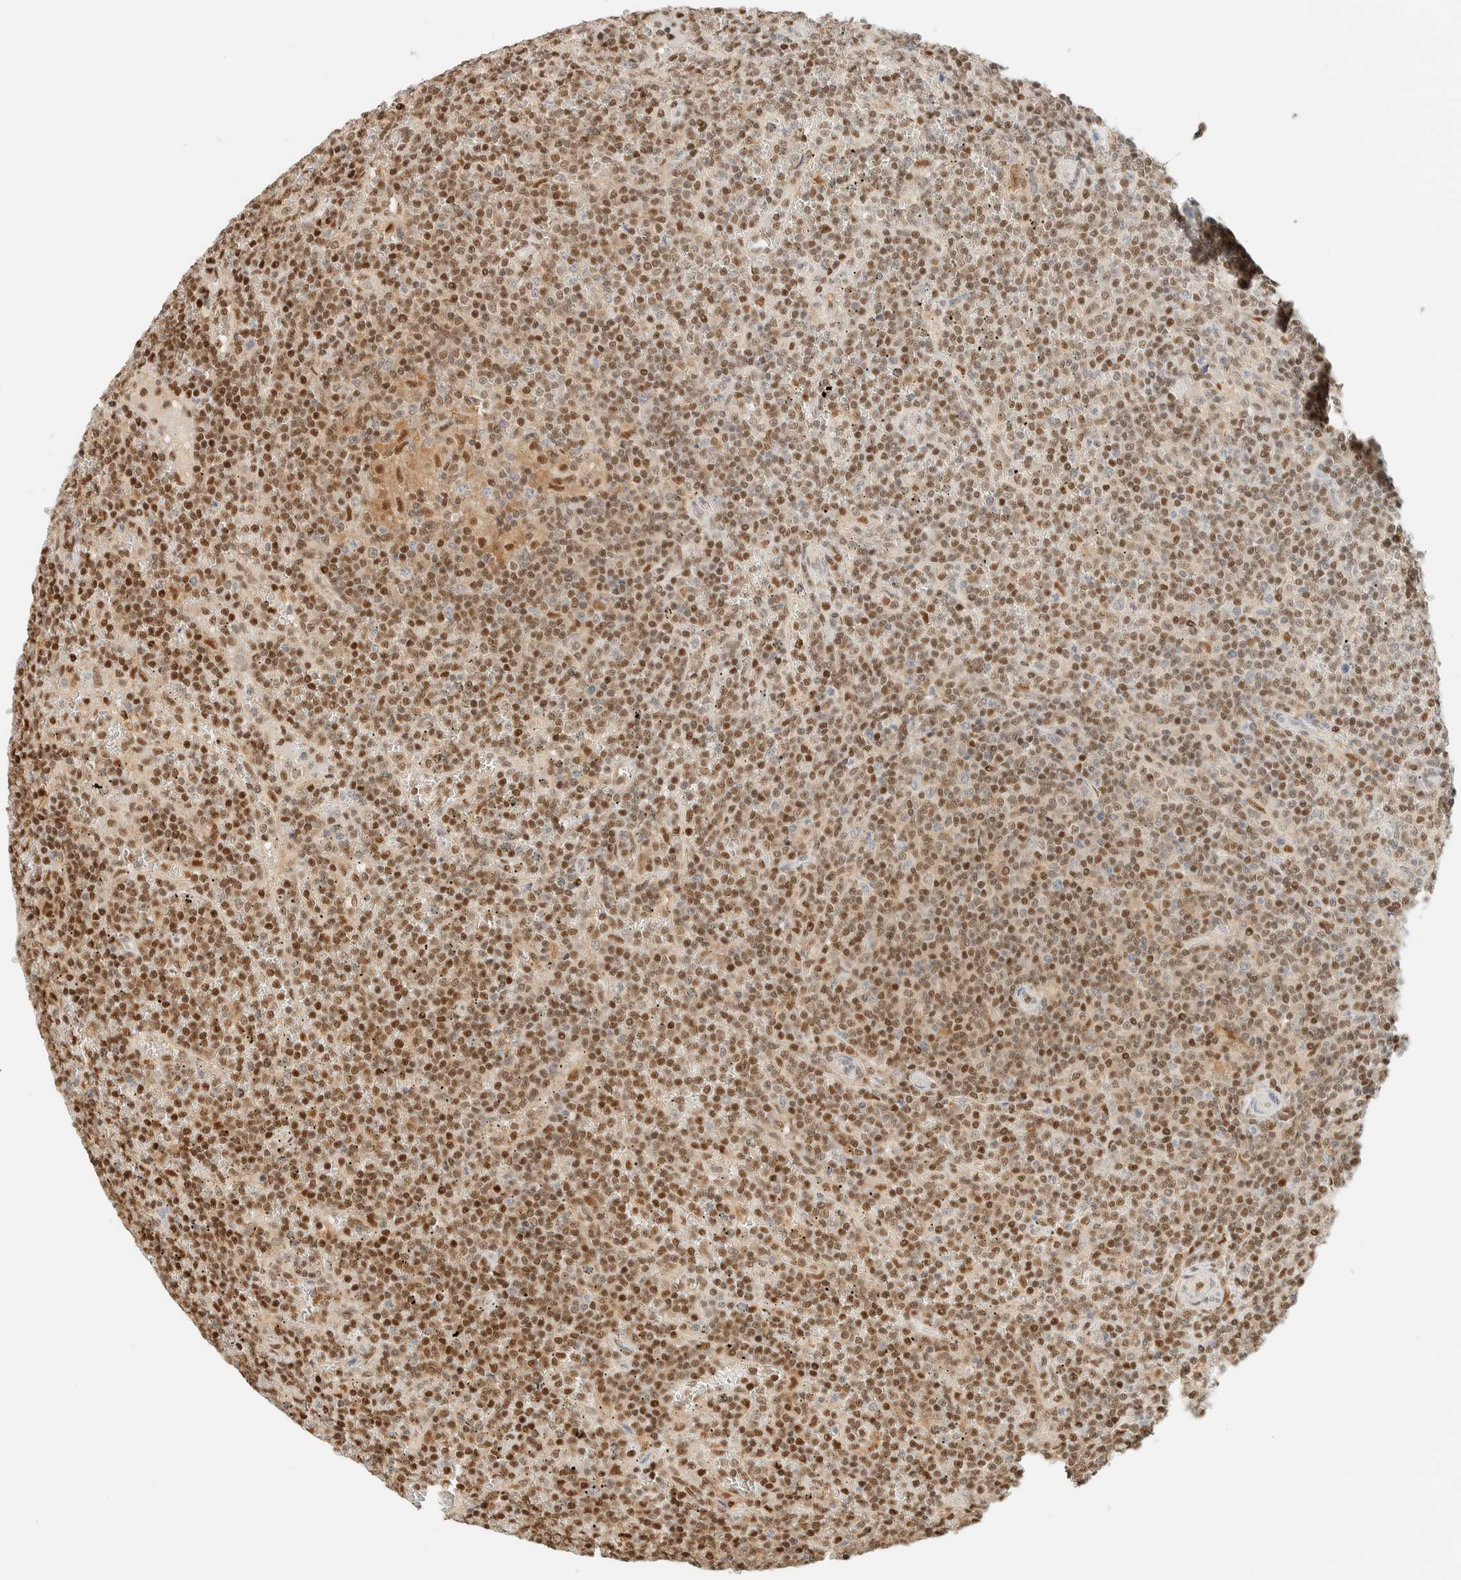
{"staining": {"intensity": "strong", "quantity": ">75%", "location": "nuclear"}, "tissue": "lymphoma", "cell_type": "Tumor cells", "image_type": "cancer", "snomed": [{"axis": "morphology", "description": "Malignant lymphoma, non-Hodgkin's type, Low grade"}, {"axis": "topography", "description": "Spleen"}], "caption": "This is an image of immunohistochemistry (IHC) staining of malignant lymphoma, non-Hodgkin's type (low-grade), which shows strong expression in the nuclear of tumor cells.", "gene": "ZBTB37", "patient": {"sex": "female", "age": 19}}